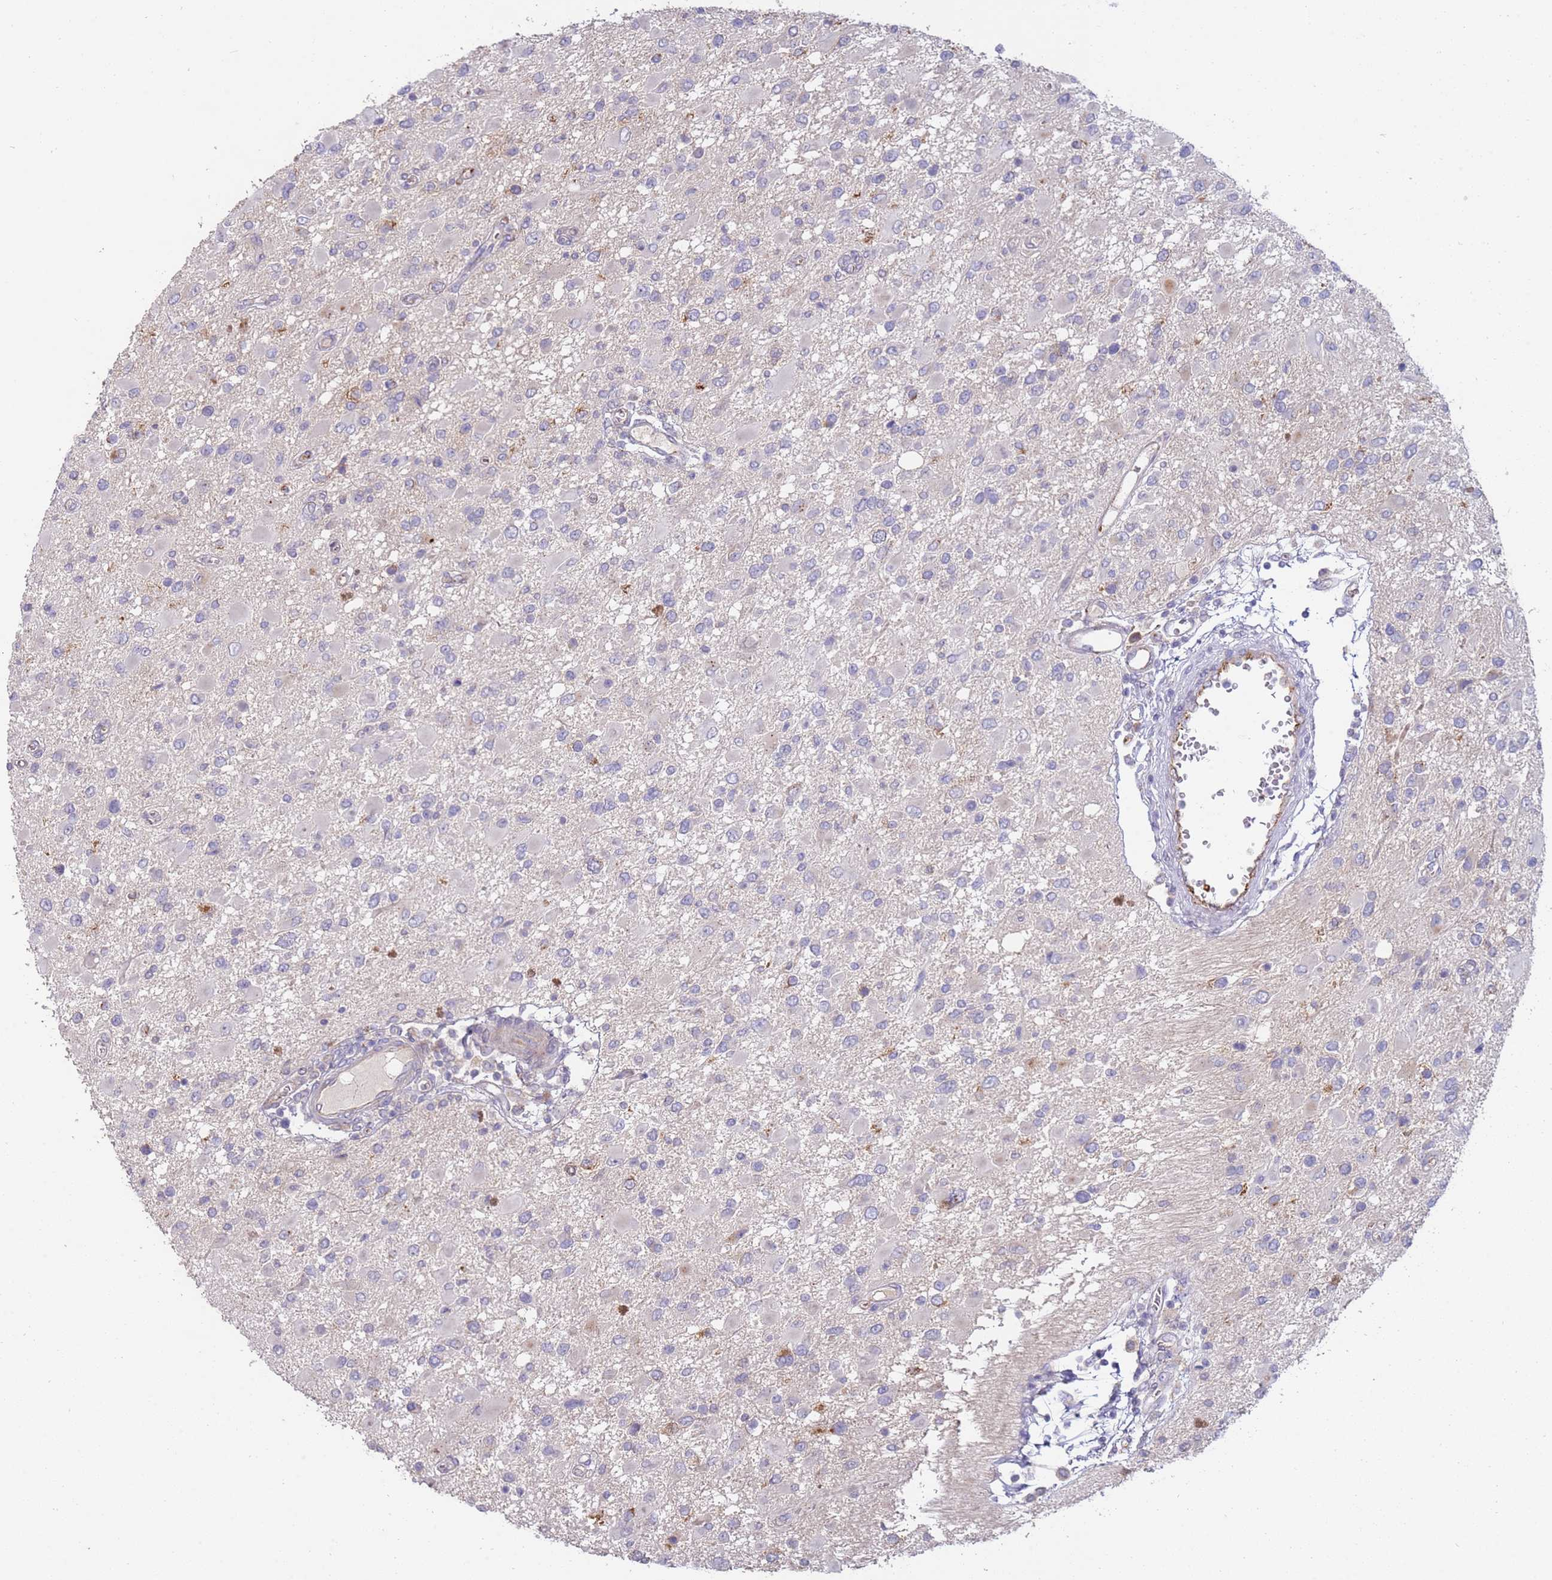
{"staining": {"intensity": "negative", "quantity": "none", "location": "none"}, "tissue": "glioma", "cell_type": "Tumor cells", "image_type": "cancer", "snomed": [{"axis": "morphology", "description": "Glioma, malignant, High grade"}, {"axis": "topography", "description": "Brain"}], "caption": "High-grade glioma (malignant) was stained to show a protein in brown. There is no significant positivity in tumor cells.", "gene": "NMUR2", "patient": {"sex": "male", "age": 53}}